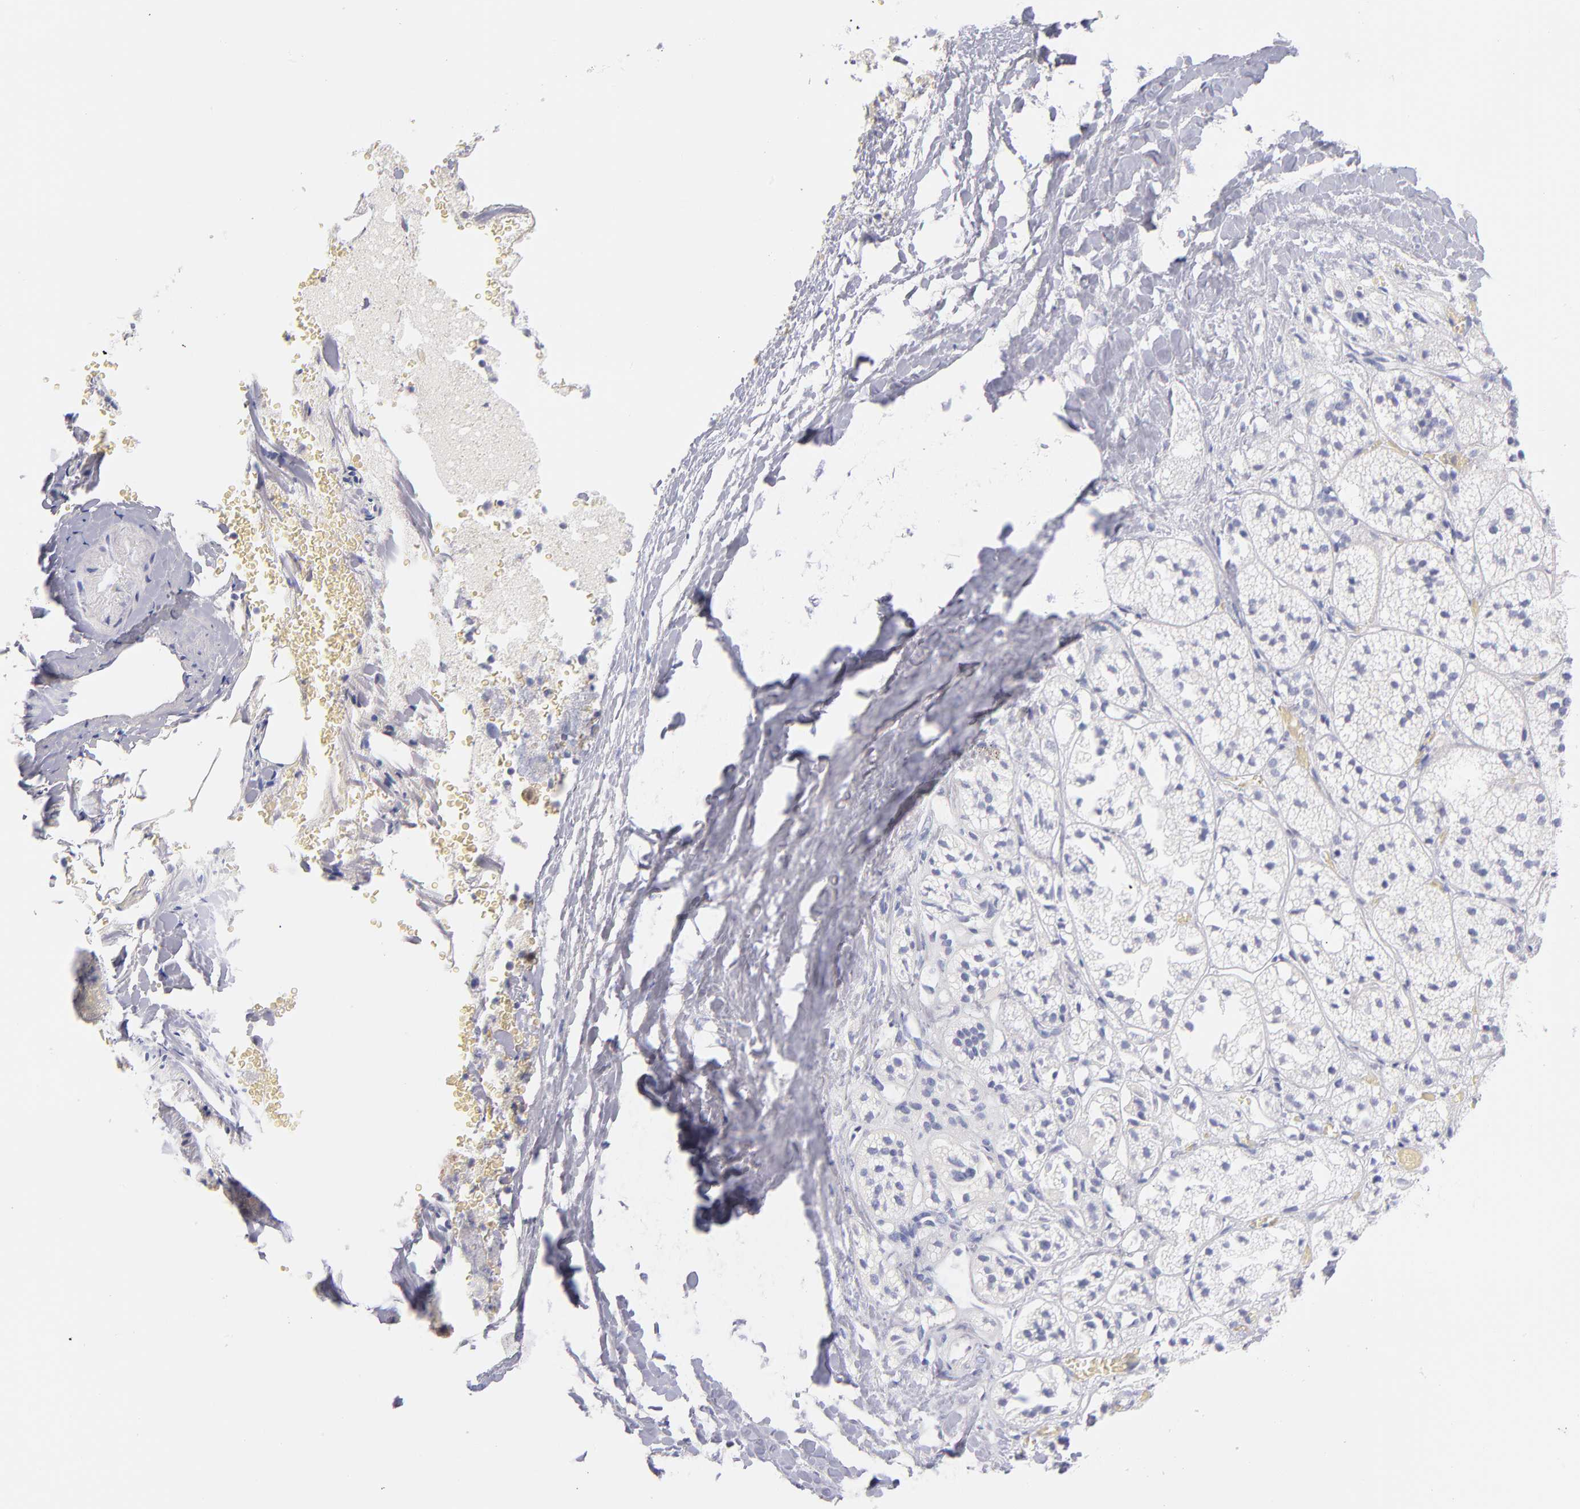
{"staining": {"intensity": "negative", "quantity": "none", "location": "none"}, "tissue": "adrenal gland", "cell_type": "Glandular cells", "image_type": "normal", "snomed": [{"axis": "morphology", "description": "Normal tissue, NOS"}, {"axis": "topography", "description": "Adrenal gland"}], "caption": "Protein analysis of unremarkable adrenal gland displays no significant positivity in glandular cells. (DAB IHC with hematoxylin counter stain).", "gene": "SCGN", "patient": {"sex": "female", "age": 71}}